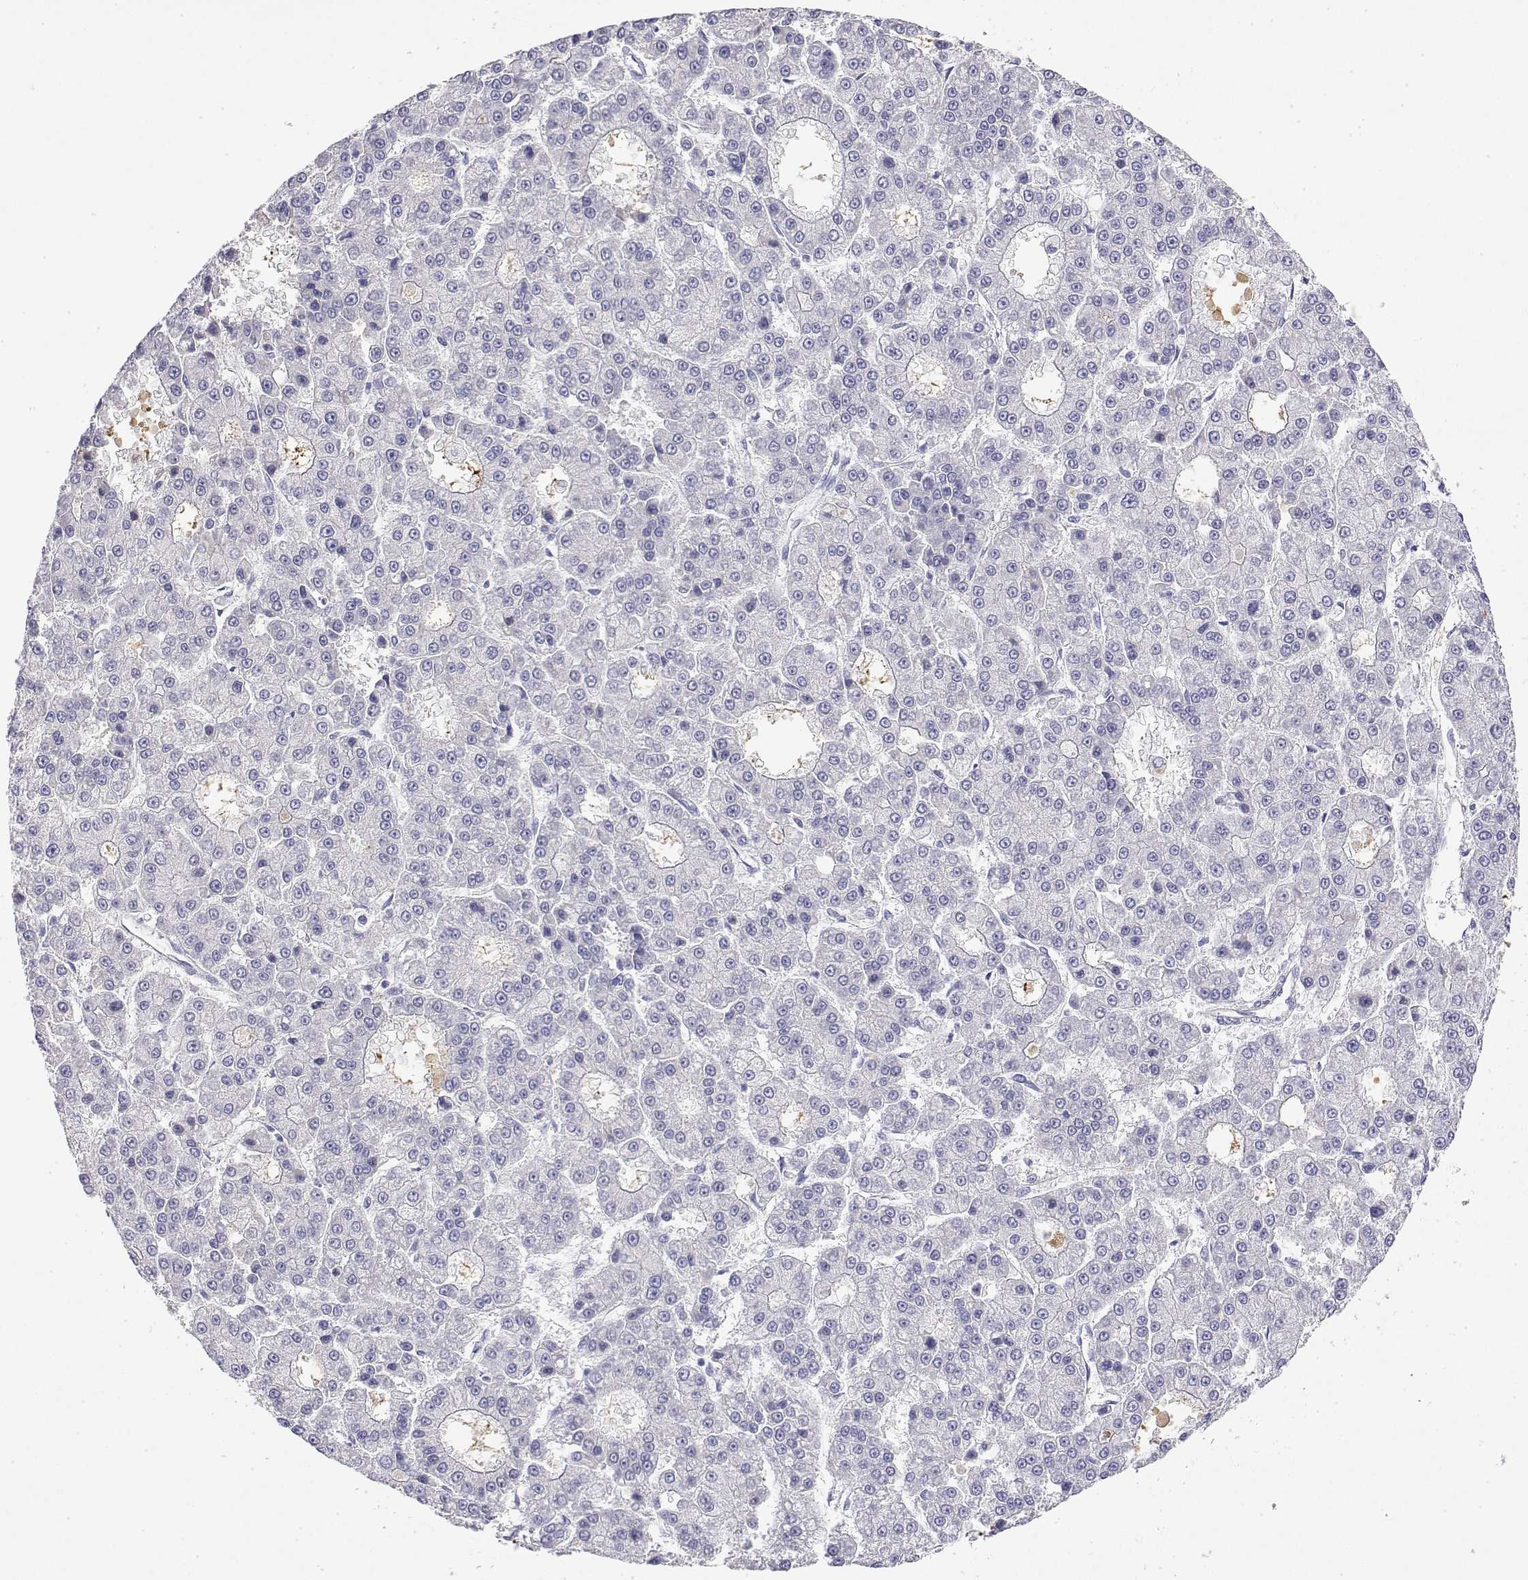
{"staining": {"intensity": "negative", "quantity": "none", "location": "none"}, "tissue": "liver cancer", "cell_type": "Tumor cells", "image_type": "cancer", "snomed": [{"axis": "morphology", "description": "Carcinoma, Hepatocellular, NOS"}, {"axis": "topography", "description": "Liver"}], "caption": "High power microscopy histopathology image of an immunohistochemistry image of liver cancer (hepatocellular carcinoma), revealing no significant positivity in tumor cells.", "gene": "GGACT", "patient": {"sex": "male", "age": 70}}